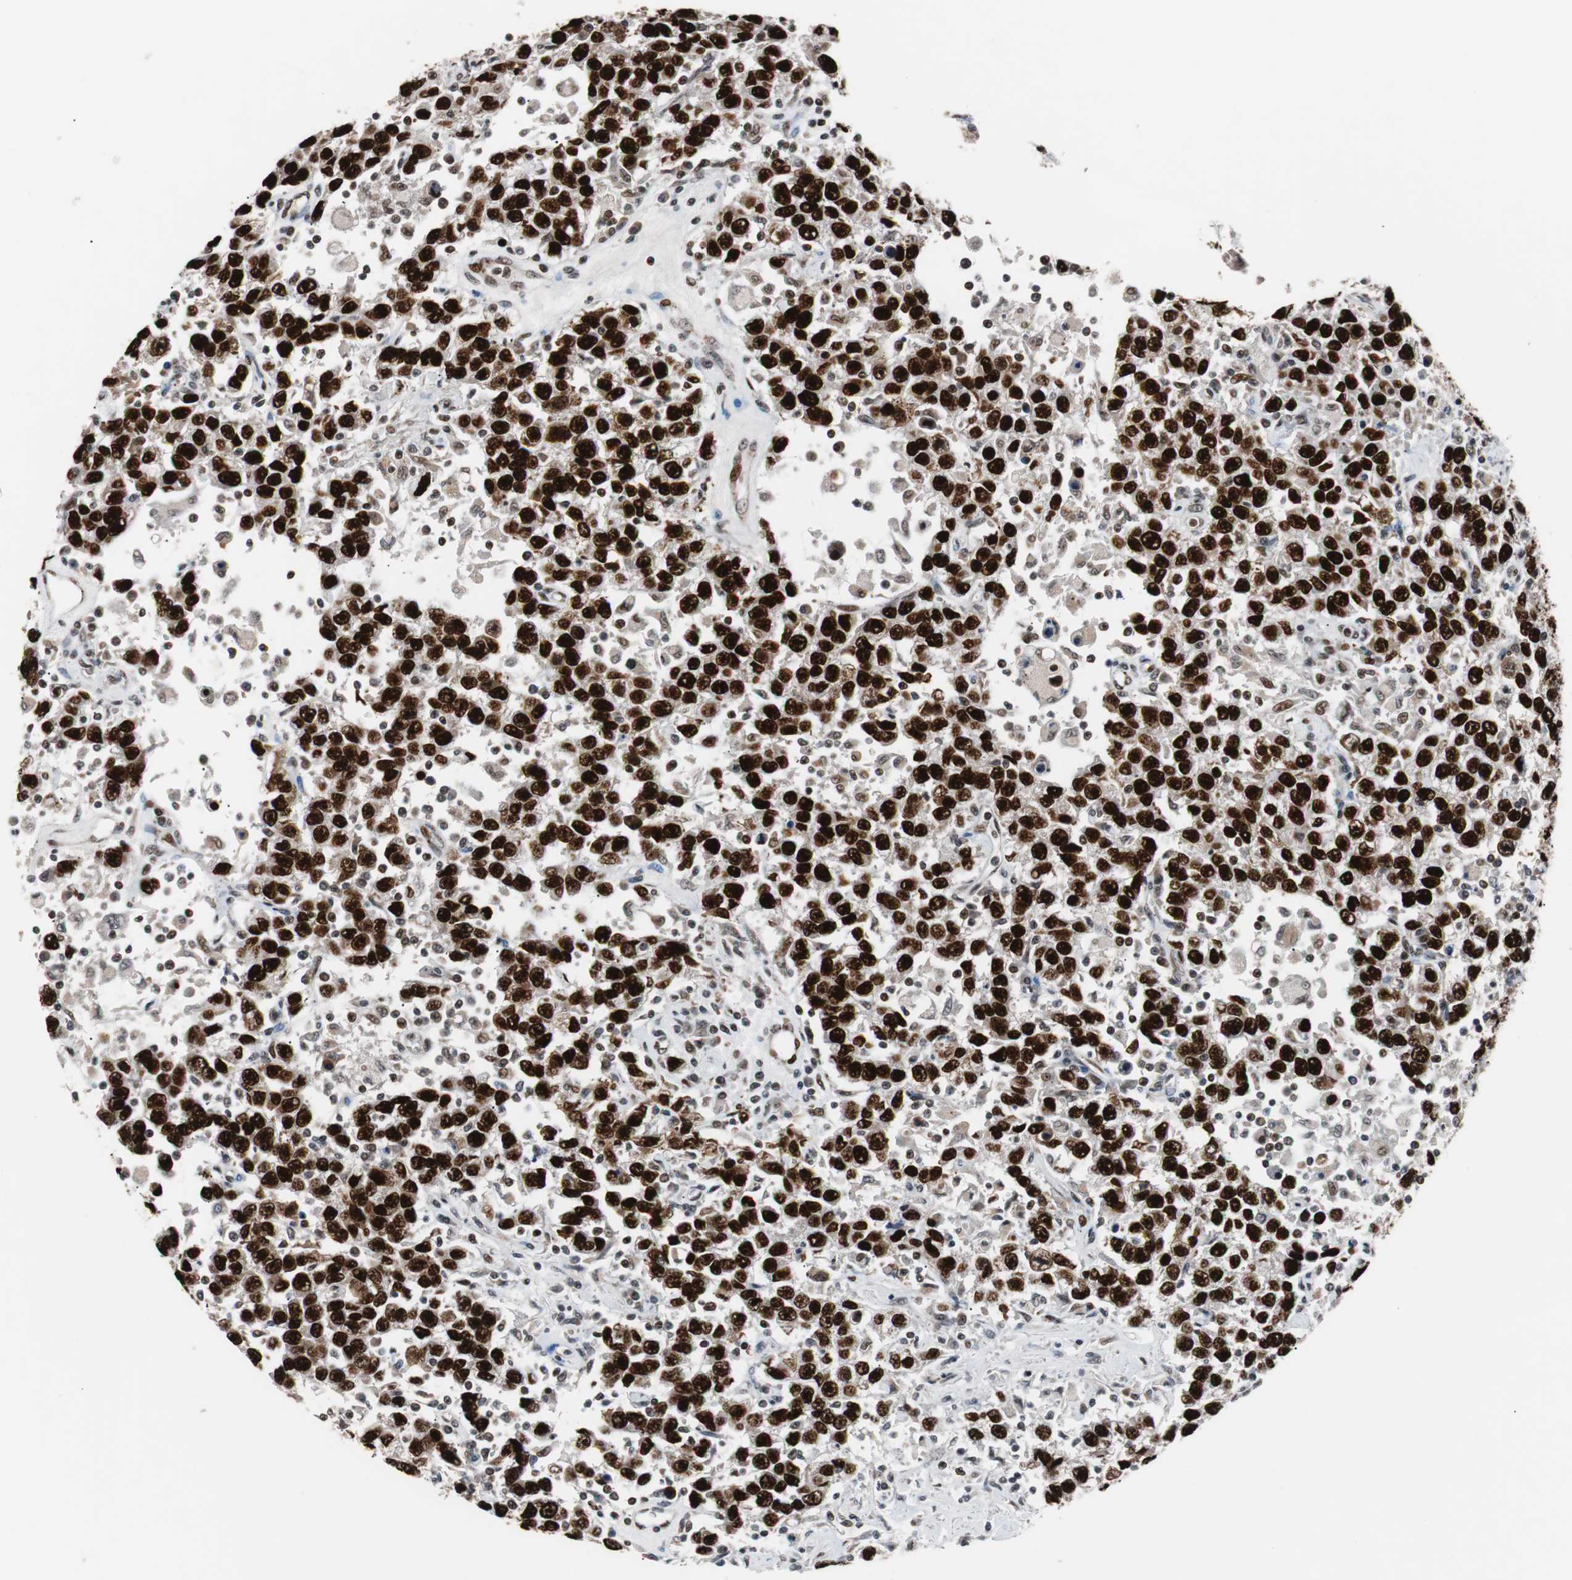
{"staining": {"intensity": "strong", "quantity": ">75%", "location": "nuclear"}, "tissue": "testis cancer", "cell_type": "Tumor cells", "image_type": "cancer", "snomed": [{"axis": "morphology", "description": "Seminoma, NOS"}, {"axis": "topography", "description": "Testis"}], "caption": "IHC of human testis cancer (seminoma) displays high levels of strong nuclear expression in about >75% of tumor cells. (DAB (3,3'-diaminobenzidine) IHC with brightfield microscopy, high magnification).", "gene": "NBL1", "patient": {"sex": "male", "age": 41}}